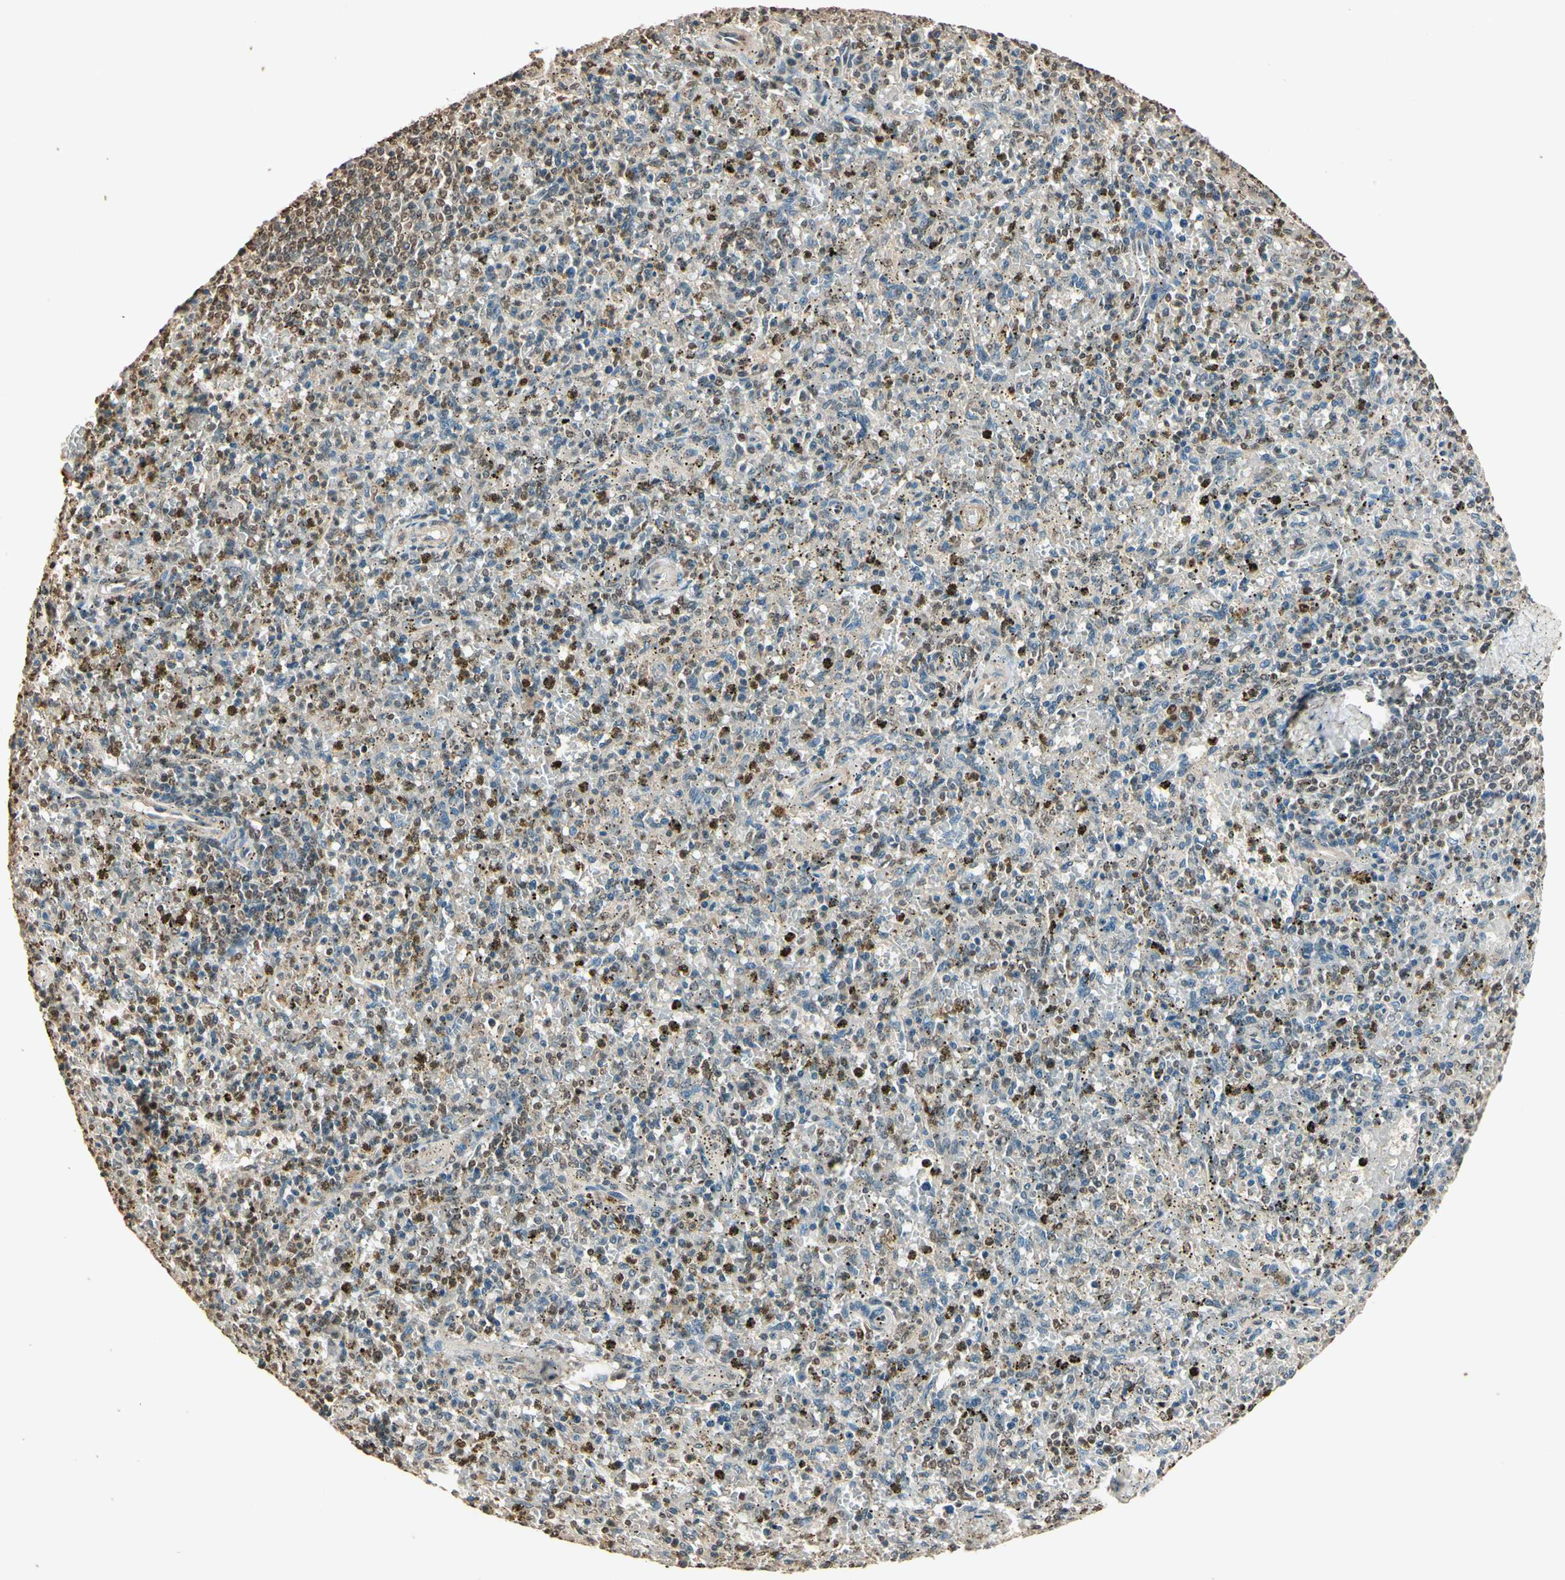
{"staining": {"intensity": "weak", "quantity": "25%-75%", "location": "nuclear"}, "tissue": "spleen", "cell_type": "Cells in red pulp", "image_type": "normal", "snomed": [{"axis": "morphology", "description": "Normal tissue, NOS"}, {"axis": "topography", "description": "Spleen"}], "caption": "Brown immunohistochemical staining in normal human spleen shows weak nuclear staining in approximately 25%-75% of cells in red pulp. (Stains: DAB in brown, nuclei in blue, Microscopy: brightfield microscopy at high magnification).", "gene": "TOP1", "patient": {"sex": "male", "age": 72}}